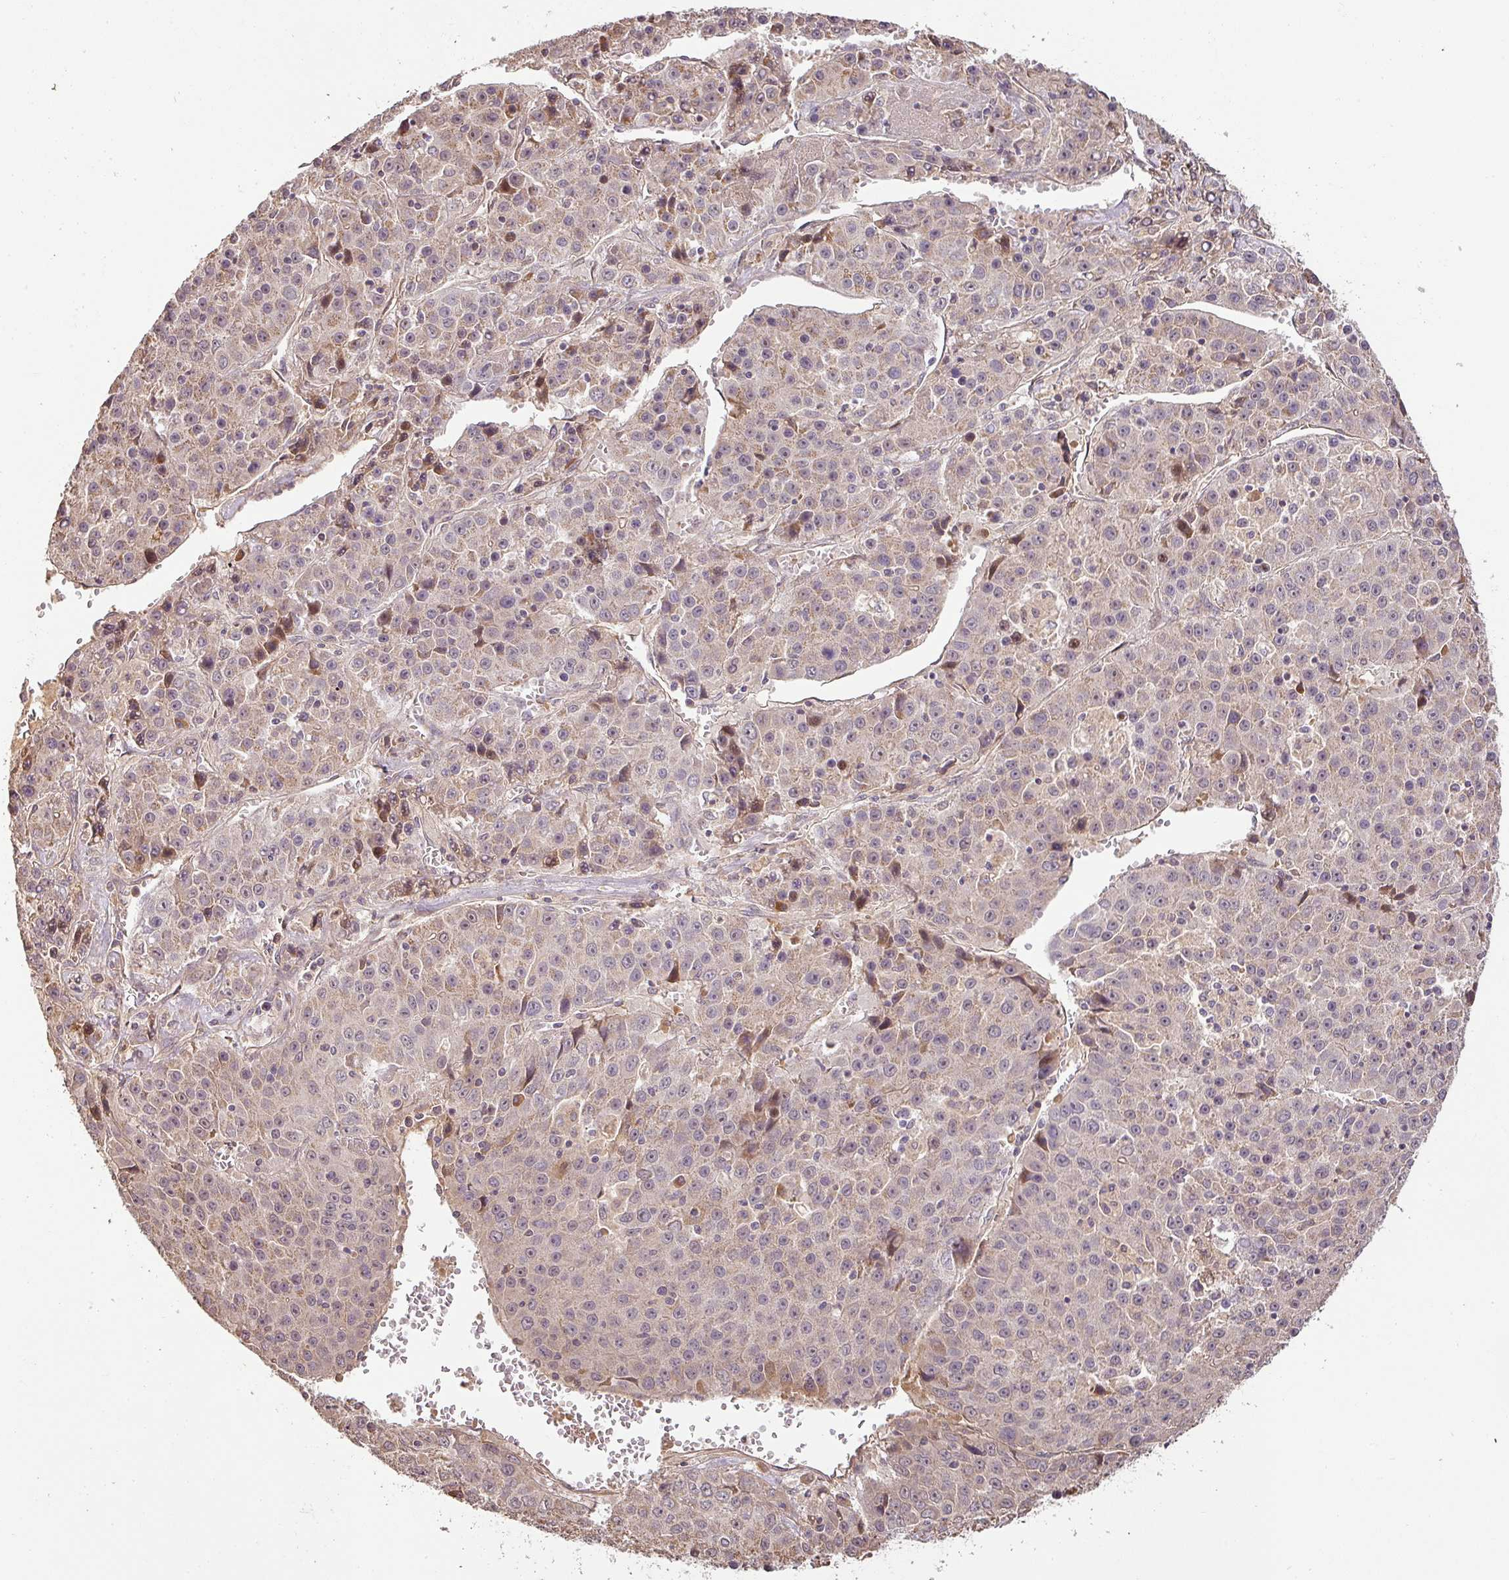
{"staining": {"intensity": "weak", "quantity": "<25%", "location": "cytoplasmic/membranous"}, "tissue": "liver cancer", "cell_type": "Tumor cells", "image_type": "cancer", "snomed": [{"axis": "morphology", "description": "Carcinoma, Hepatocellular, NOS"}, {"axis": "topography", "description": "Liver"}], "caption": "The photomicrograph demonstrates no staining of tumor cells in liver cancer (hepatocellular carcinoma). (DAB immunohistochemistry visualized using brightfield microscopy, high magnification).", "gene": "BPIFB3", "patient": {"sex": "female", "age": 53}}